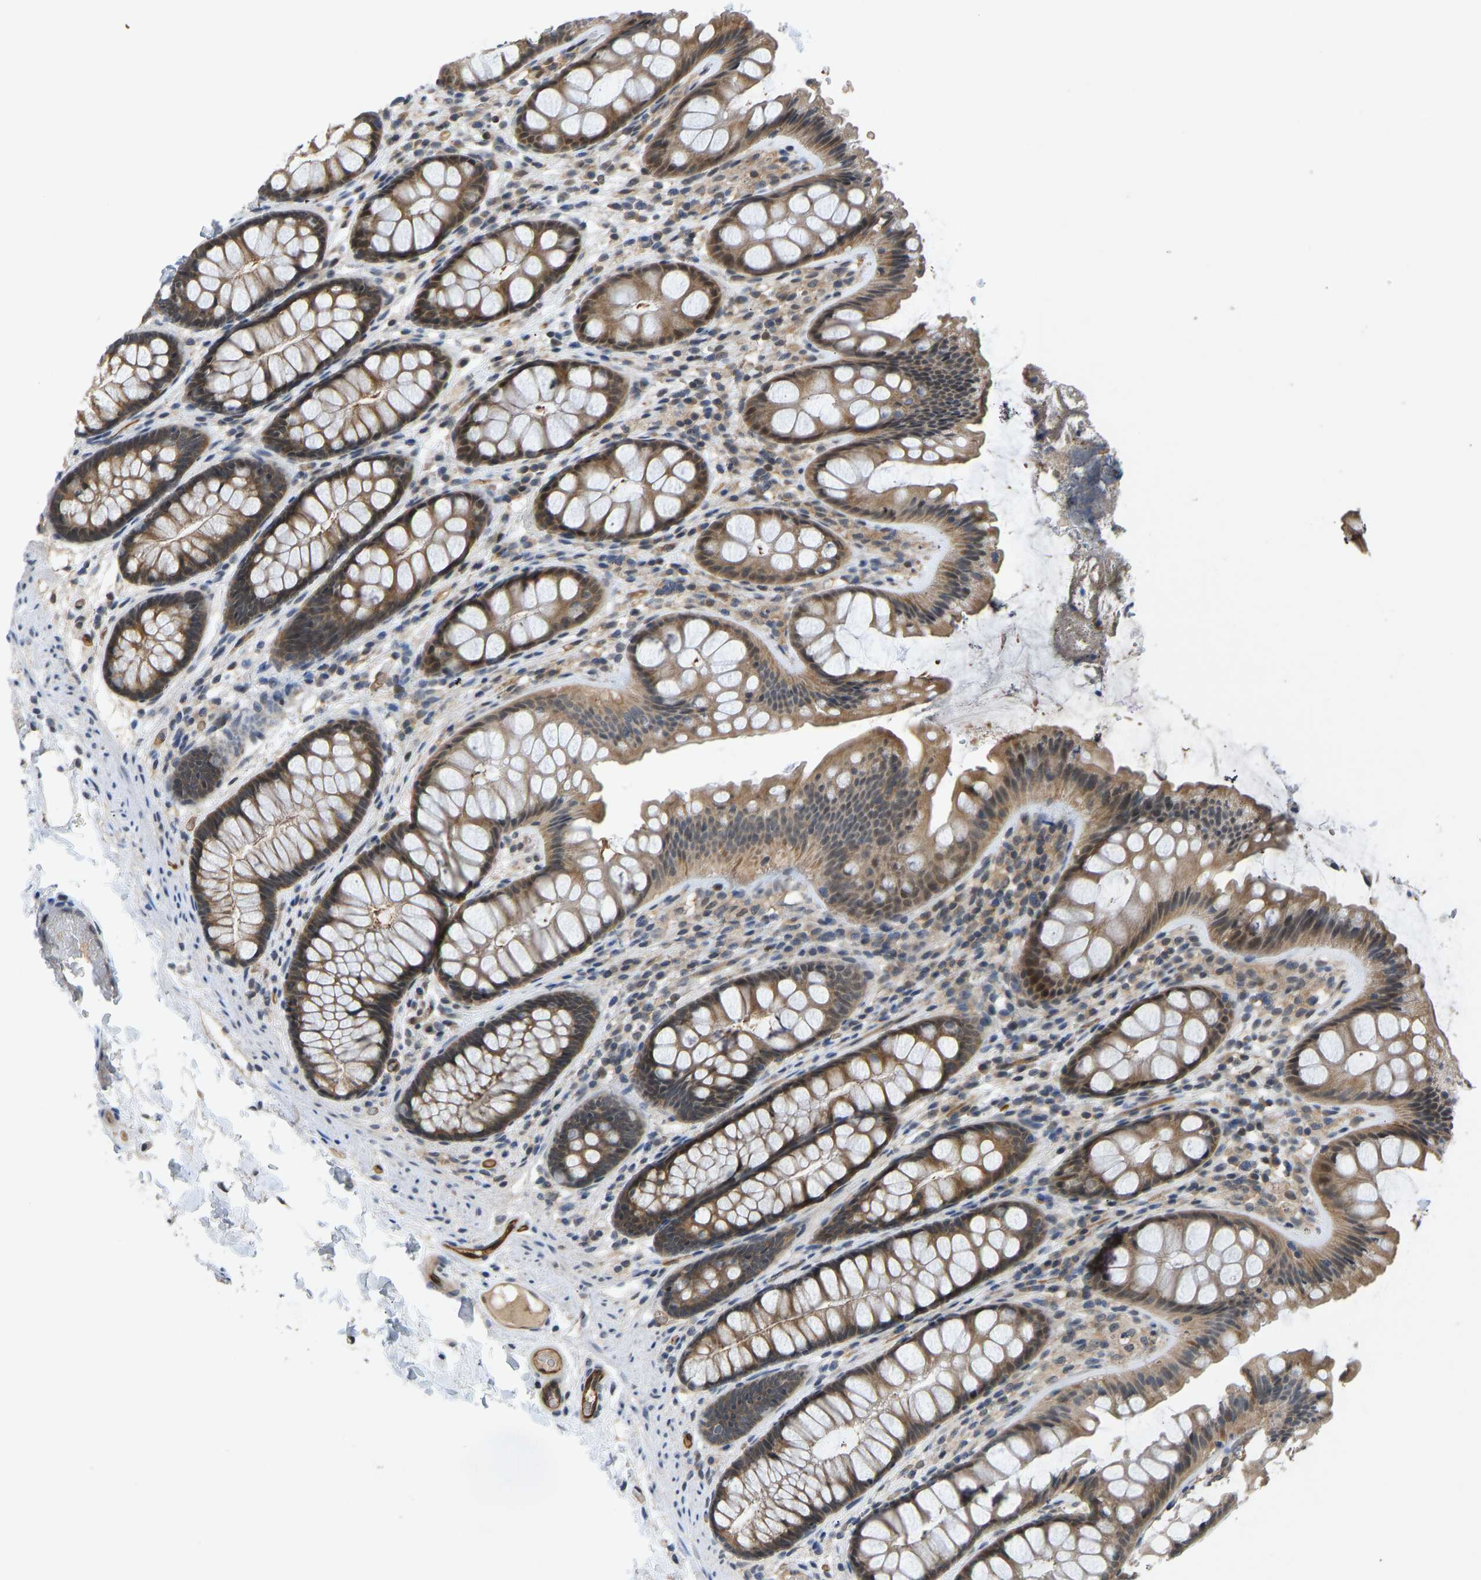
{"staining": {"intensity": "moderate", "quantity": ">75%", "location": "cytoplasmic/membranous"}, "tissue": "colon", "cell_type": "Endothelial cells", "image_type": "normal", "snomed": [{"axis": "morphology", "description": "Normal tissue, NOS"}, {"axis": "topography", "description": "Colon"}], "caption": "Brown immunohistochemical staining in normal human colon displays moderate cytoplasmic/membranous expression in about >75% of endothelial cells. The staining is performed using DAB brown chromogen to label protein expression. The nuclei are counter-stained blue using hematoxylin.", "gene": "CCT8", "patient": {"sex": "female", "age": 56}}